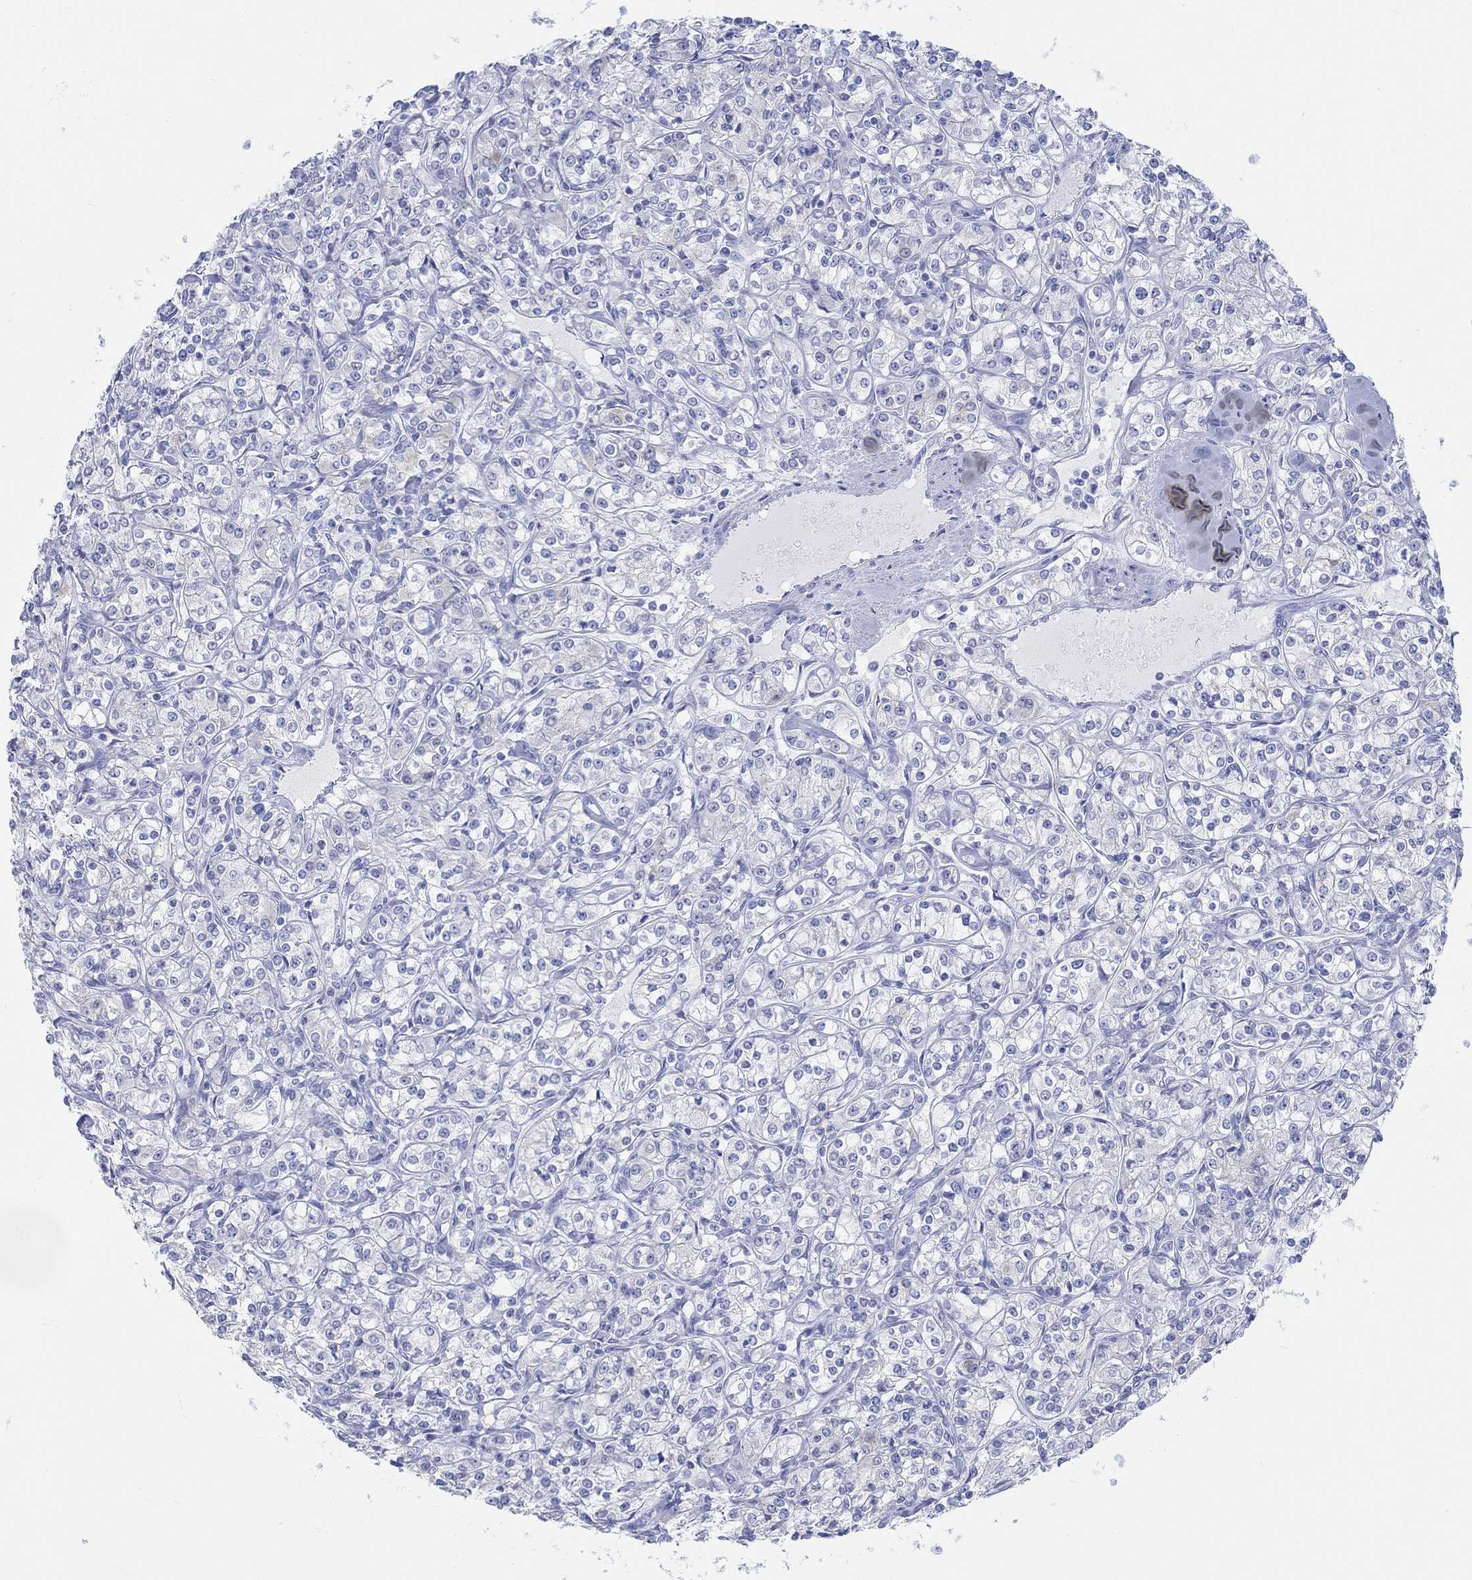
{"staining": {"intensity": "negative", "quantity": "none", "location": "none"}, "tissue": "renal cancer", "cell_type": "Tumor cells", "image_type": "cancer", "snomed": [{"axis": "morphology", "description": "Adenocarcinoma, NOS"}, {"axis": "topography", "description": "Kidney"}], "caption": "An immunohistochemistry photomicrograph of renal cancer (adenocarcinoma) is shown. There is no staining in tumor cells of renal cancer (adenocarcinoma).", "gene": "AK8", "patient": {"sex": "male", "age": 77}}